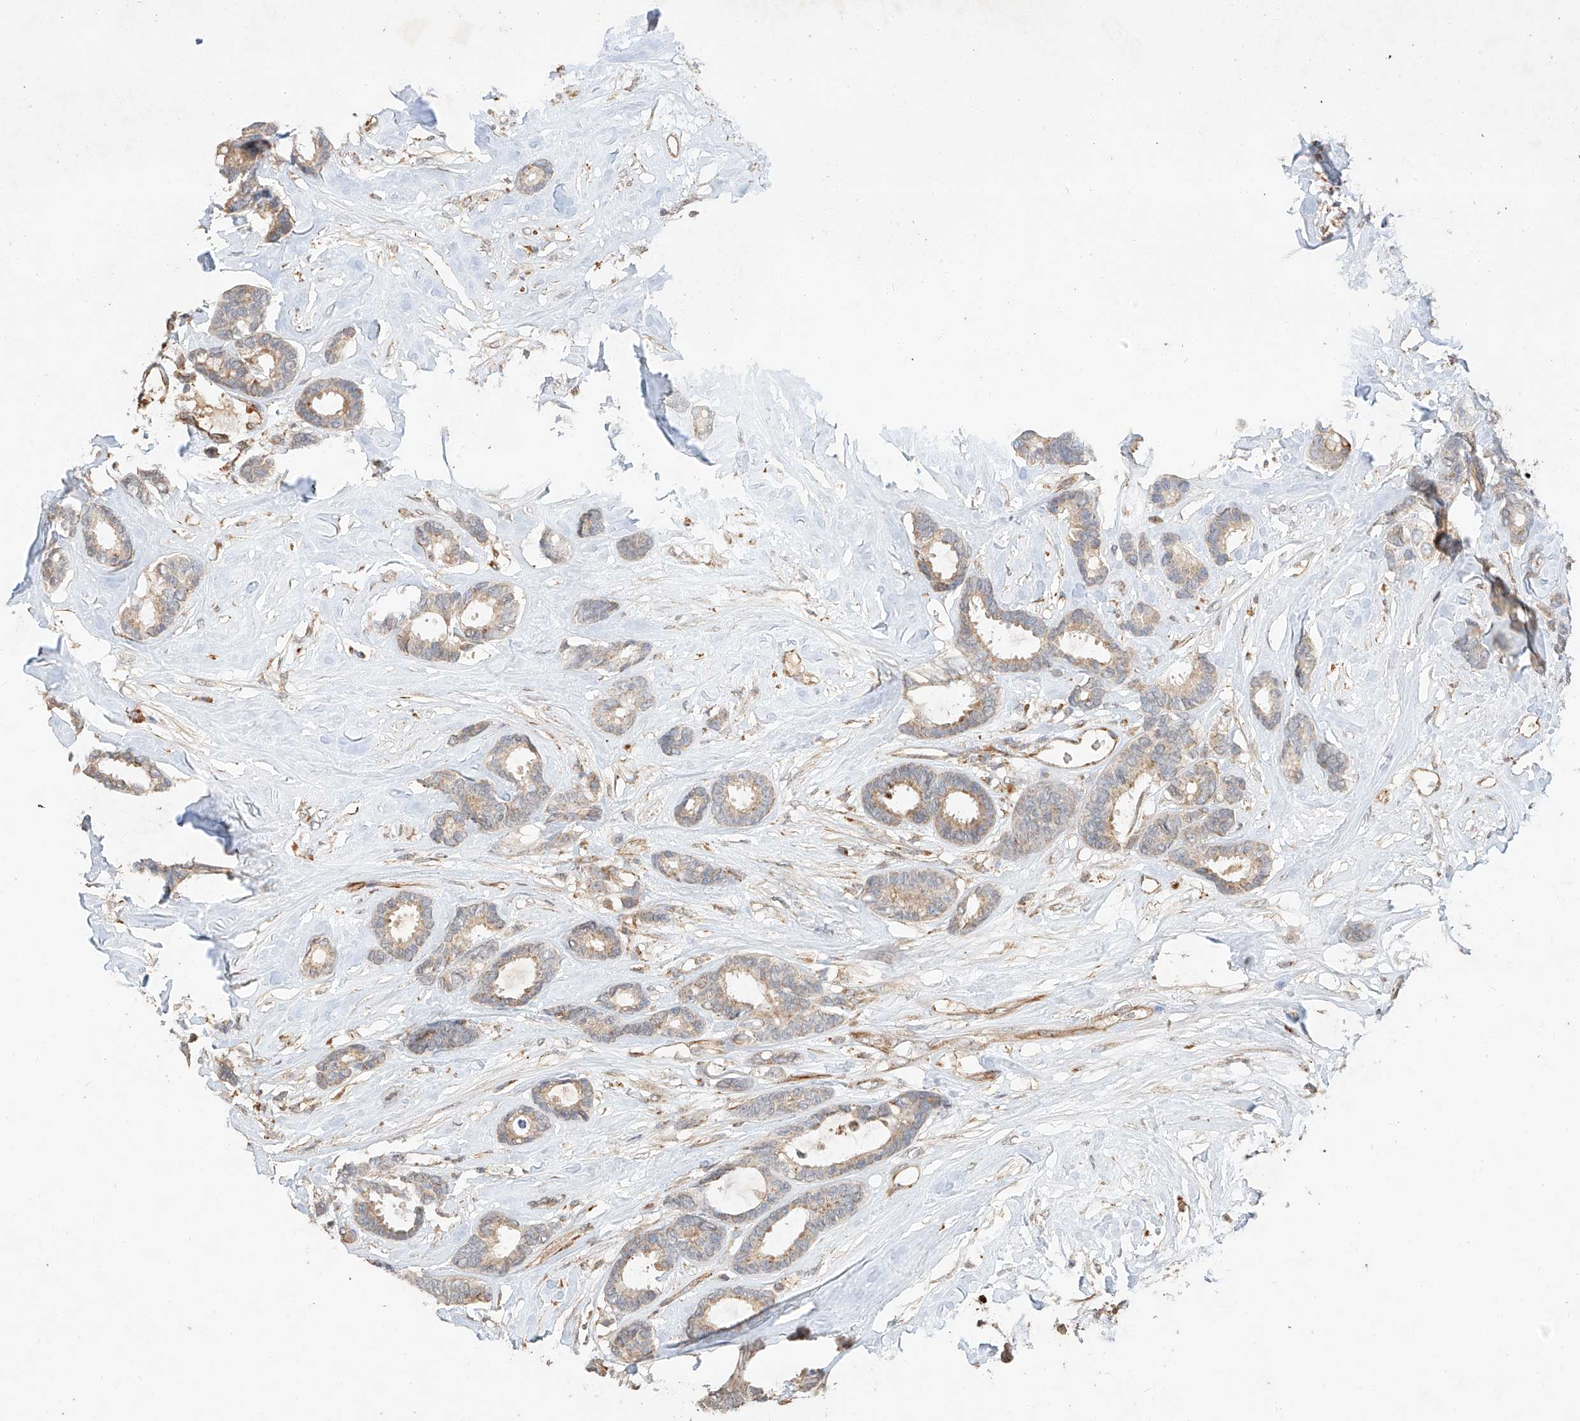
{"staining": {"intensity": "weak", "quantity": "25%-75%", "location": "cytoplasmic/membranous"}, "tissue": "breast cancer", "cell_type": "Tumor cells", "image_type": "cancer", "snomed": [{"axis": "morphology", "description": "Duct carcinoma"}, {"axis": "topography", "description": "Breast"}], "caption": "Immunohistochemistry of human invasive ductal carcinoma (breast) demonstrates low levels of weak cytoplasmic/membranous staining in about 25%-75% of tumor cells. (Brightfield microscopy of DAB IHC at high magnification).", "gene": "SUSD6", "patient": {"sex": "female", "age": 87}}